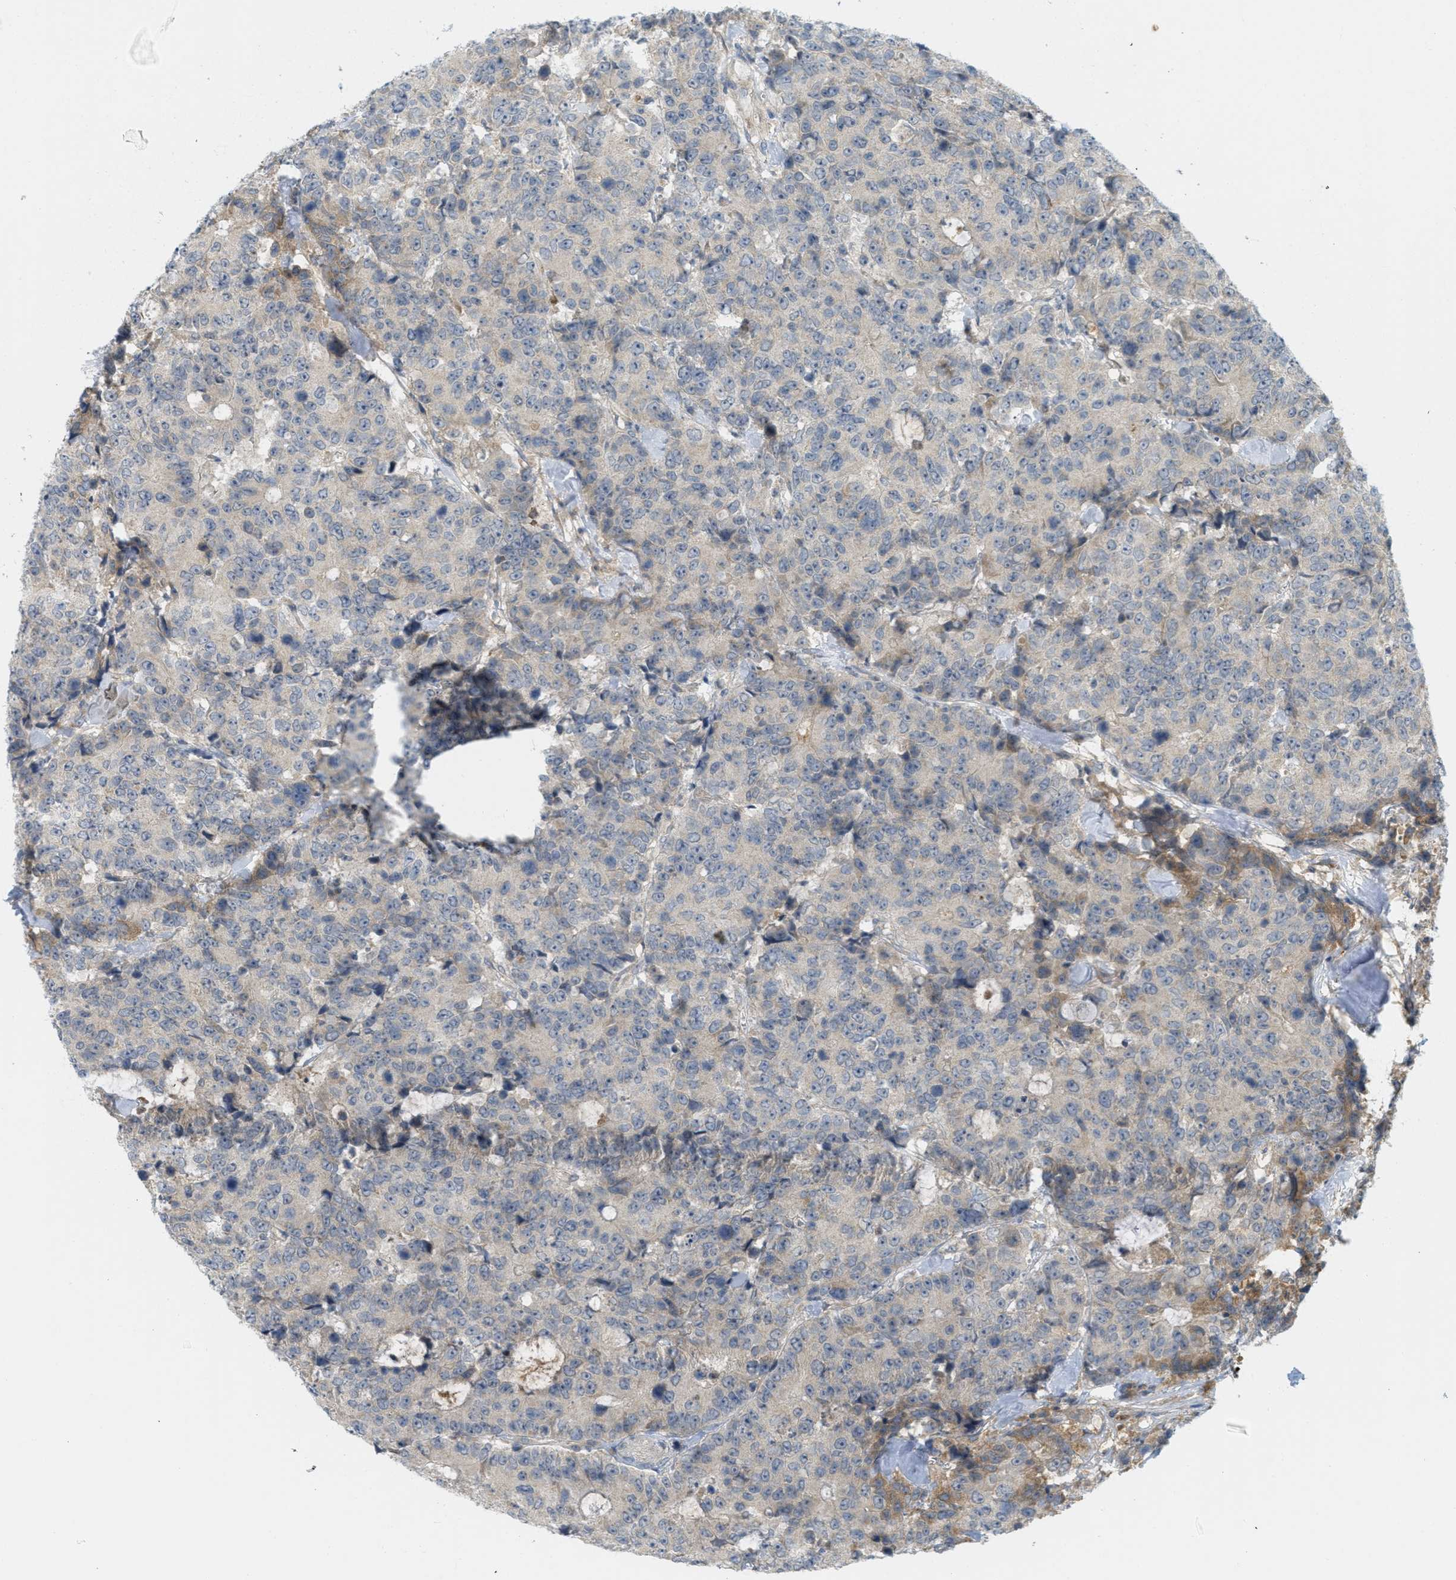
{"staining": {"intensity": "moderate", "quantity": "<25%", "location": "cytoplasmic/membranous"}, "tissue": "colorectal cancer", "cell_type": "Tumor cells", "image_type": "cancer", "snomed": [{"axis": "morphology", "description": "Adenocarcinoma, NOS"}, {"axis": "topography", "description": "Colon"}], "caption": "The image reveals a brown stain indicating the presence of a protein in the cytoplasmic/membranous of tumor cells in colorectal adenocarcinoma. The staining was performed using DAB, with brown indicating positive protein expression. Nuclei are stained blue with hematoxylin.", "gene": "PROC", "patient": {"sex": "female", "age": 86}}